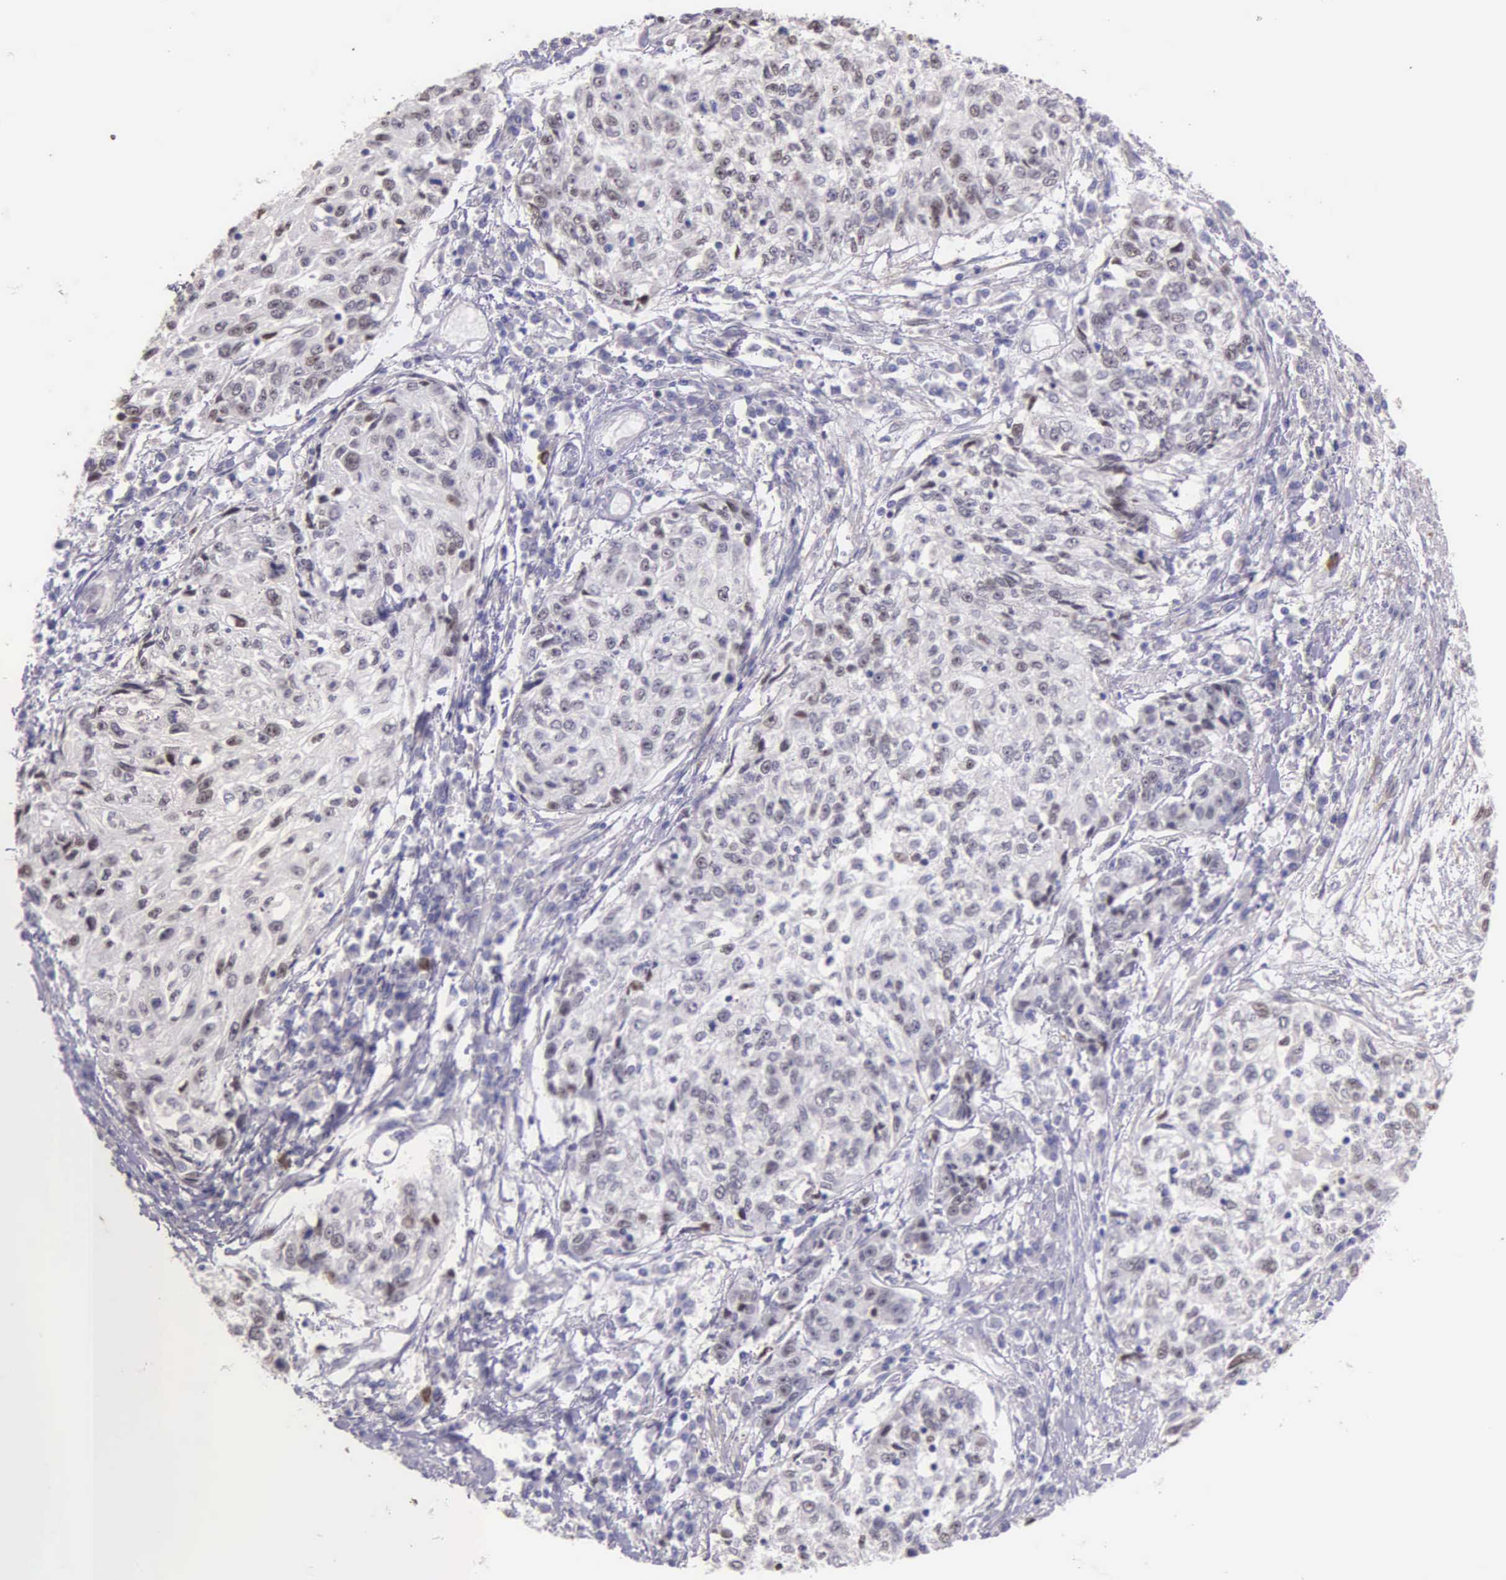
{"staining": {"intensity": "weak", "quantity": "<25%", "location": "nuclear"}, "tissue": "cervical cancer", "cell_type": "Tumor cells", "image_type": "cancer", "snomed": [{"axis": "morphology", "description": "Squamous cell carcinoma, NOS"}, {"axis": "topography", "description": "Cervix"}], "caption": "High power microscopy image of an immunohistochemistry (IHC) histopathology image of squamous cell carcinoma (cervical), revealing no significant expression in tumor cells. The staining is performed using DAB brown chromogen with nuclei counter-stained in using hematoxylin.", "gene": "MCM5", "patient": {"sex": "female", "age": 57}}